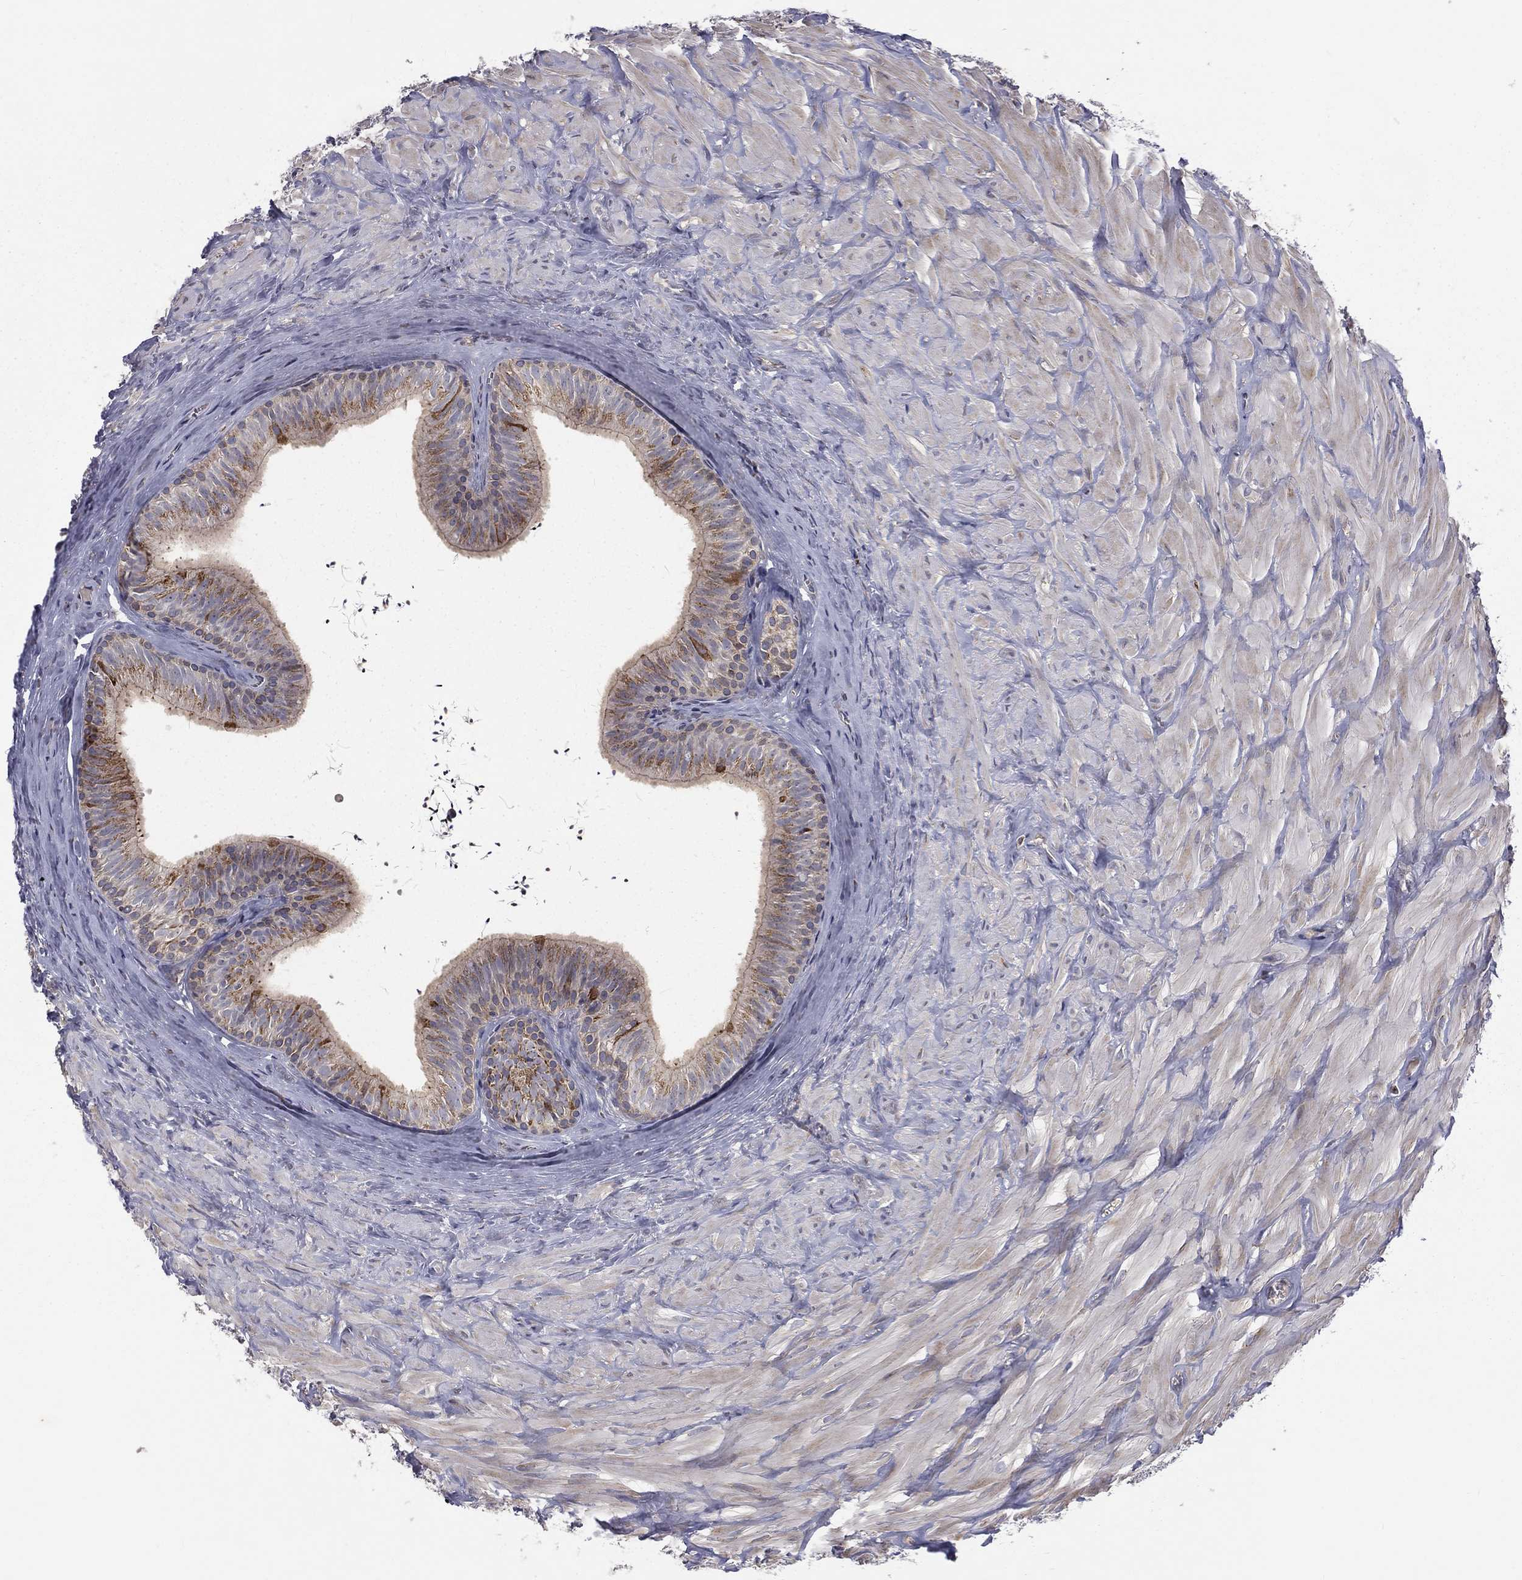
{"staining": {"intensity": "moderate", "quantity": "<25%", "location": "cytoplasmic/membranous"}, "tissue": "epididymis", "cell_type": "Glandular cells", "image_type": "normal", "snomed": [{"axis": "morphology", "description": "Normal tissue, NOS"}, {"axis": "topography", "description": "Epididymis"}], "caption": "A low amount of moderate cytoplasmic/membranous positivity is identified in about <25% of glandular cells in unremarkable epididymis. The staining was performed using DAB, with brown indicating positive protein expression. Nuclei are stained blue with hematoxylin.", "gene": "GPD1", "patient": {"sex": "male", "age": 32}}